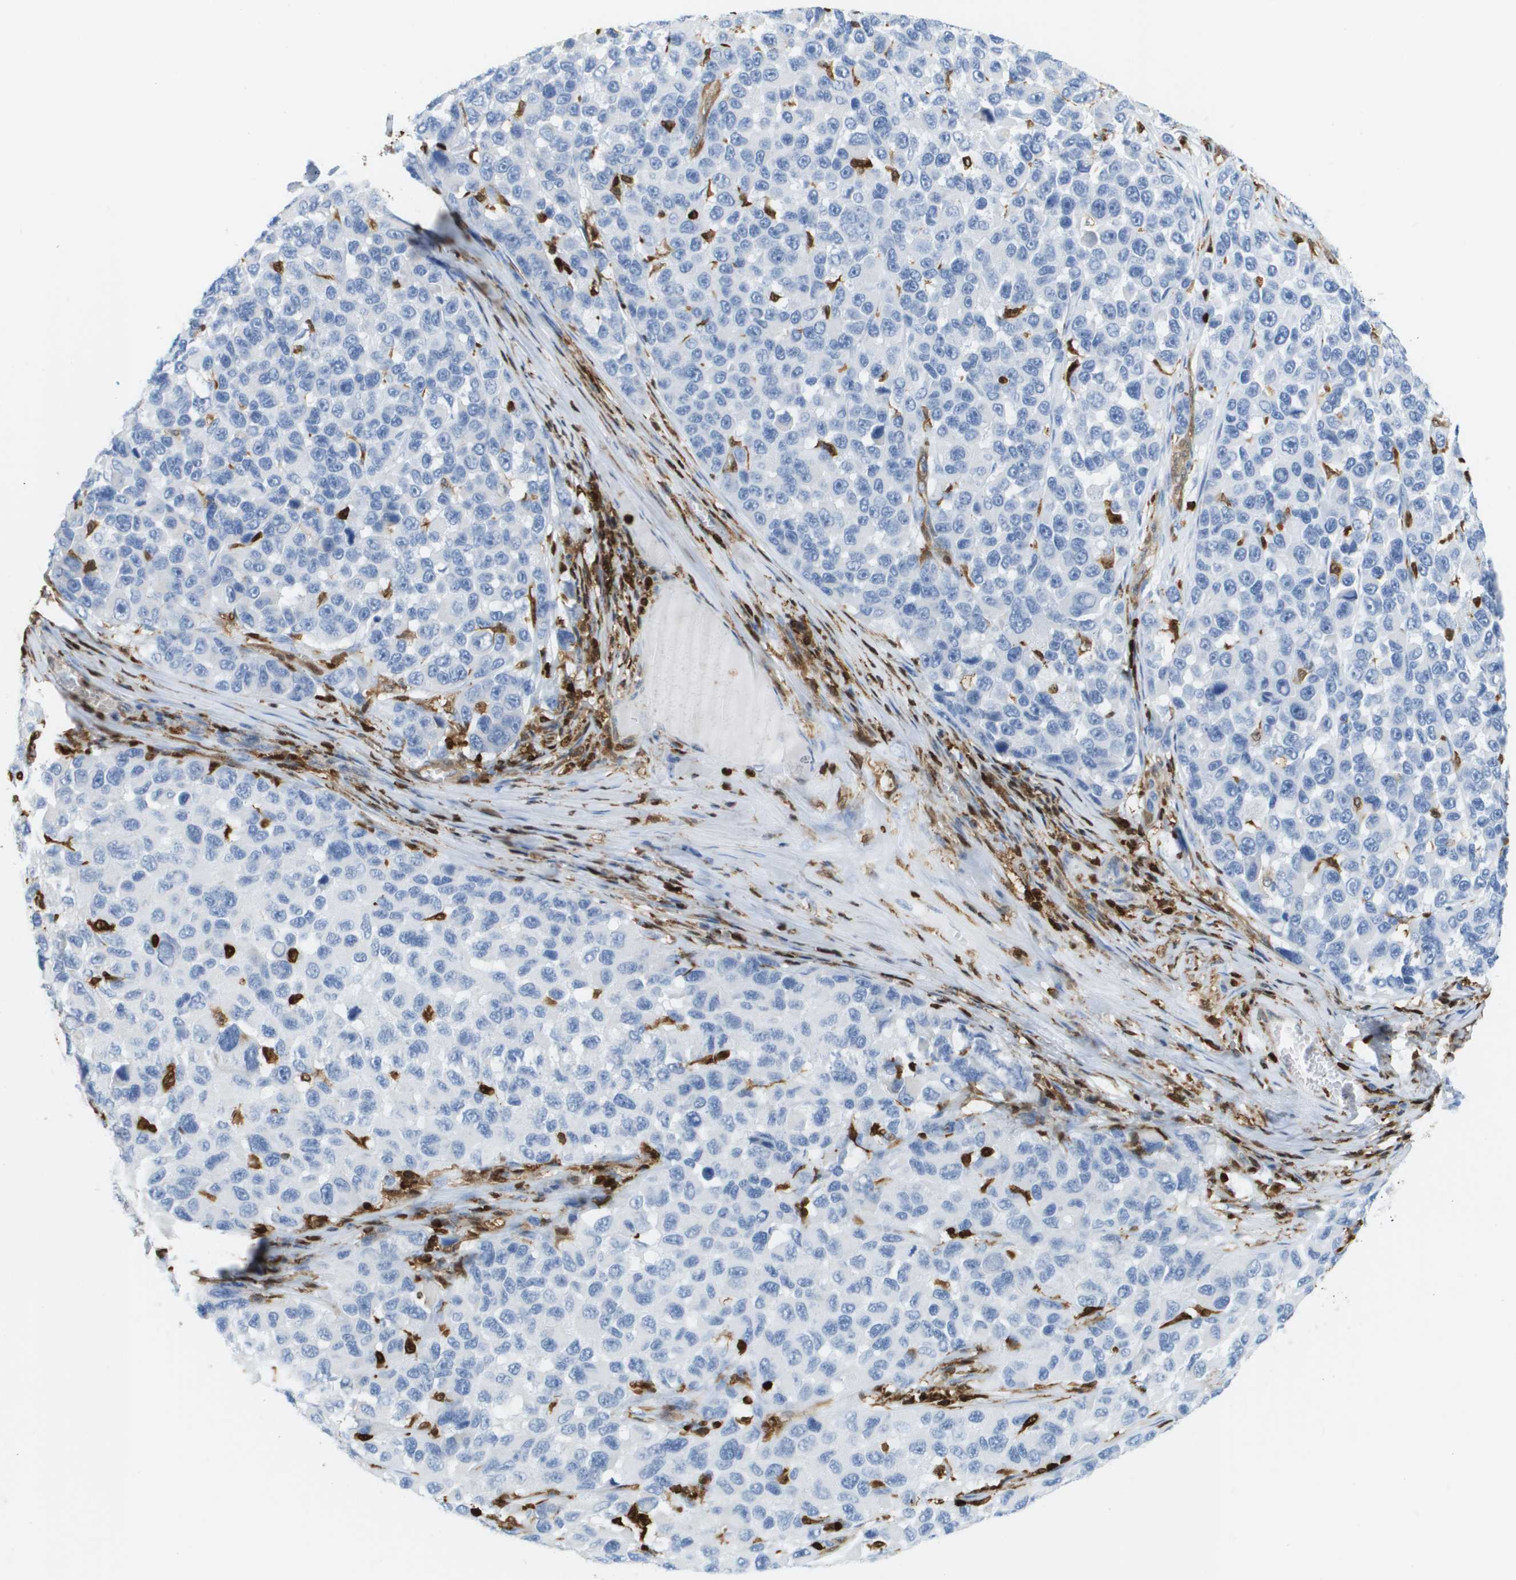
{"staining": {"intensity": "negative", "quantity": "none", "location": "none"}, "tissue": "melanoma", "cell_type": "Tumor cells", "image_type": "cancer", "snomed": [{"axis": "morphology", "description": "Malignant melanoma, NOS"}, {"axis": "topography", "description": "Skin"}], "caption": "Immunohistochemistry (IHC) of human melanoma shows no staining in tumor cells. Nuclei are stained in blue.", "gene": "DOCK5", "patient": {"sex": "male", "age": 53}}